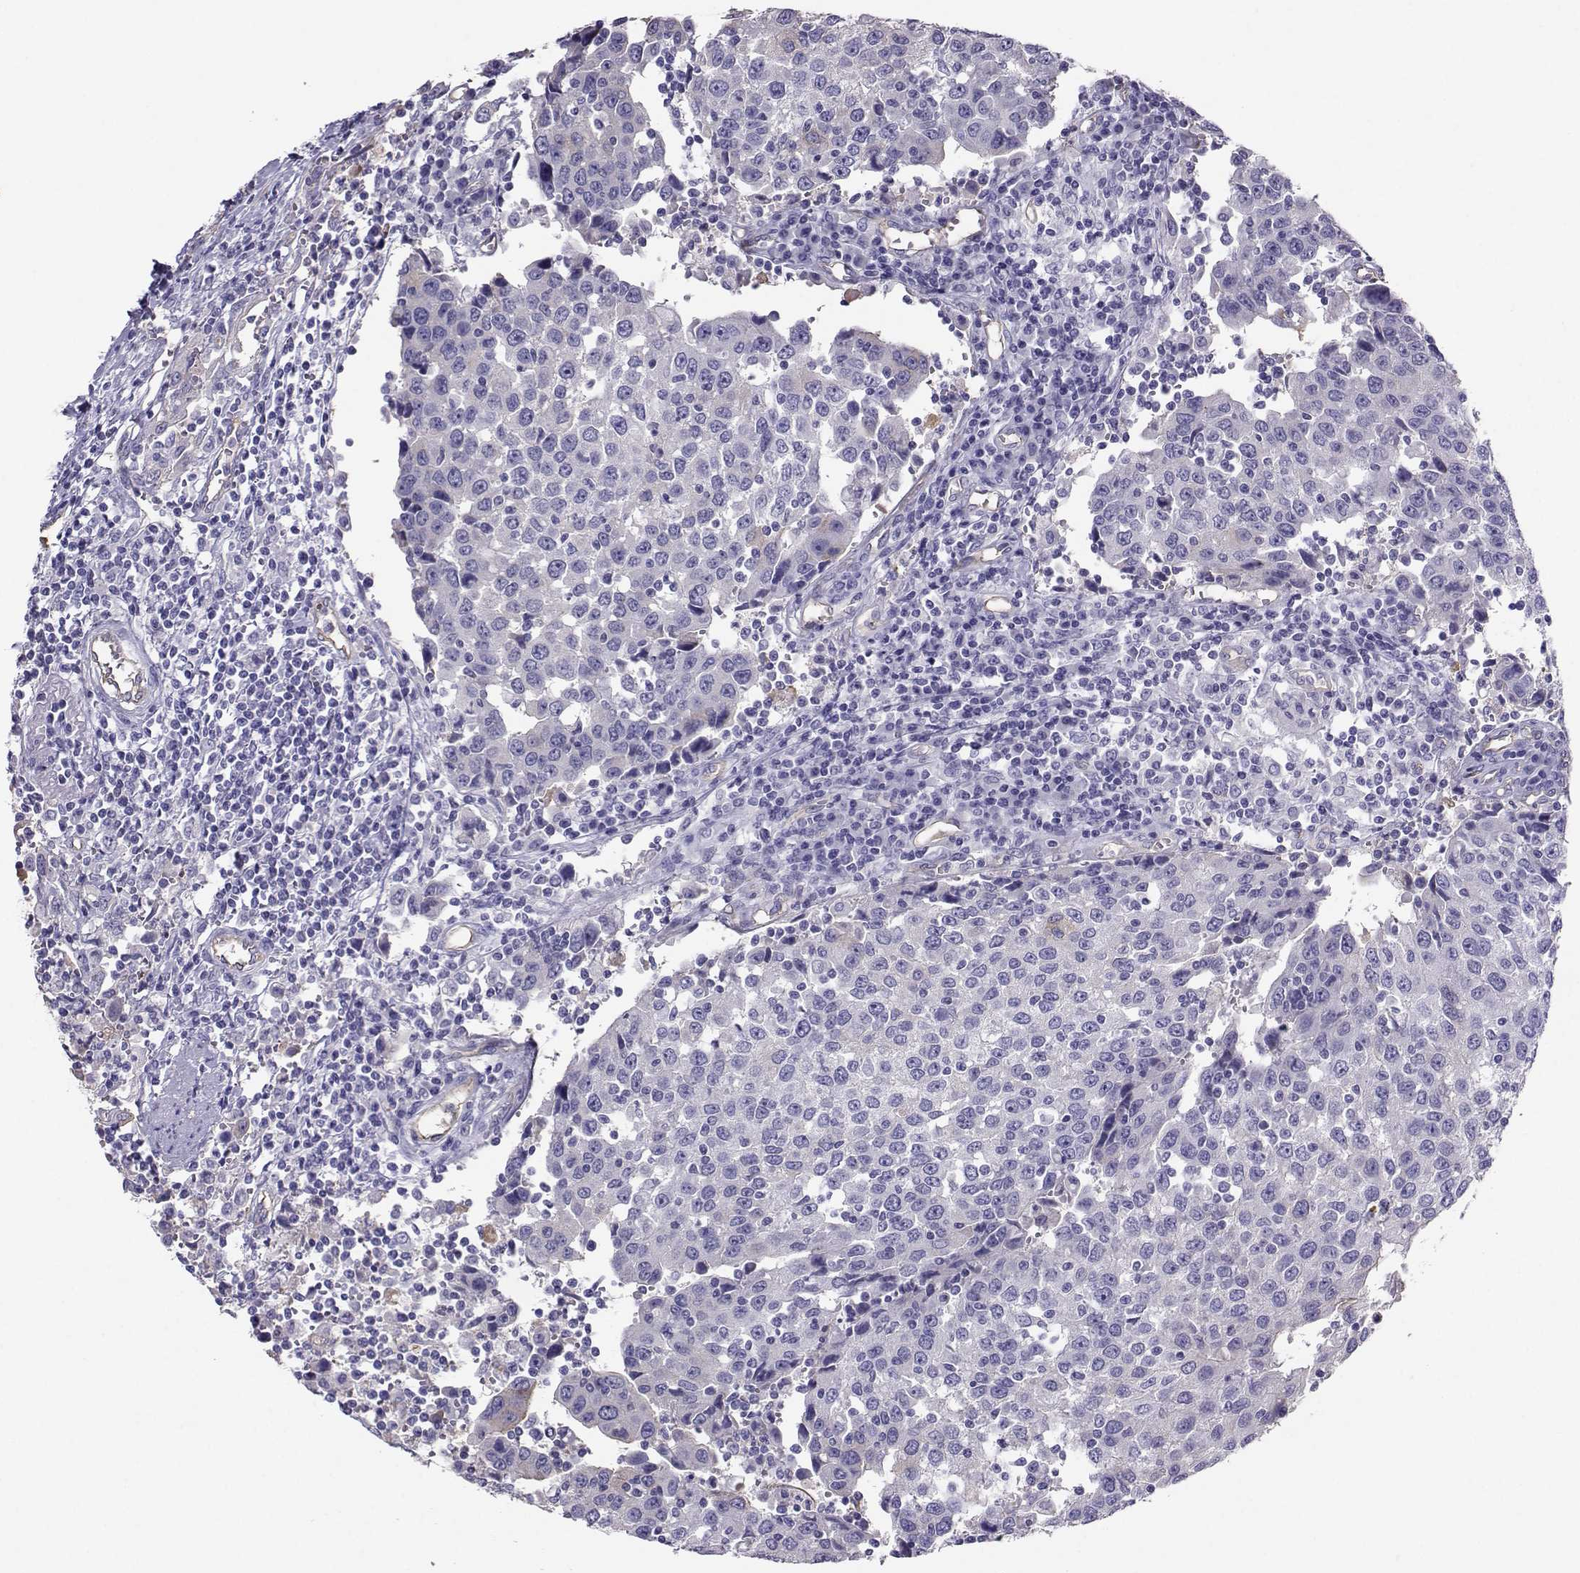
{"staining": {"intensity": "weak", "quantity": "<25%", "location": "cytoplasmic/membranous"}, "tissue": "urothelial cancer", "cell_type": "Tumor cells", "image_type": "cancer", "snomed": [{"axis": "morphology", "description": "Urothelial carcinoma, High grade"}, {"axis": "topography", "description": "Urinary bladder"}], "caption": "Immunohistochemistry (IHC) photomicrograph of urothelial cancer stained for a protein (brown), which reveals no staining in tumor cells. Brightfield microscopy of IHC stained with DAB (3,3'-diaminobenzidine) (brown) and hematoxylin (blue), captured at high magnification.", "gene": "CLUL1", "patient": {"sex": "female", "age": 85}}